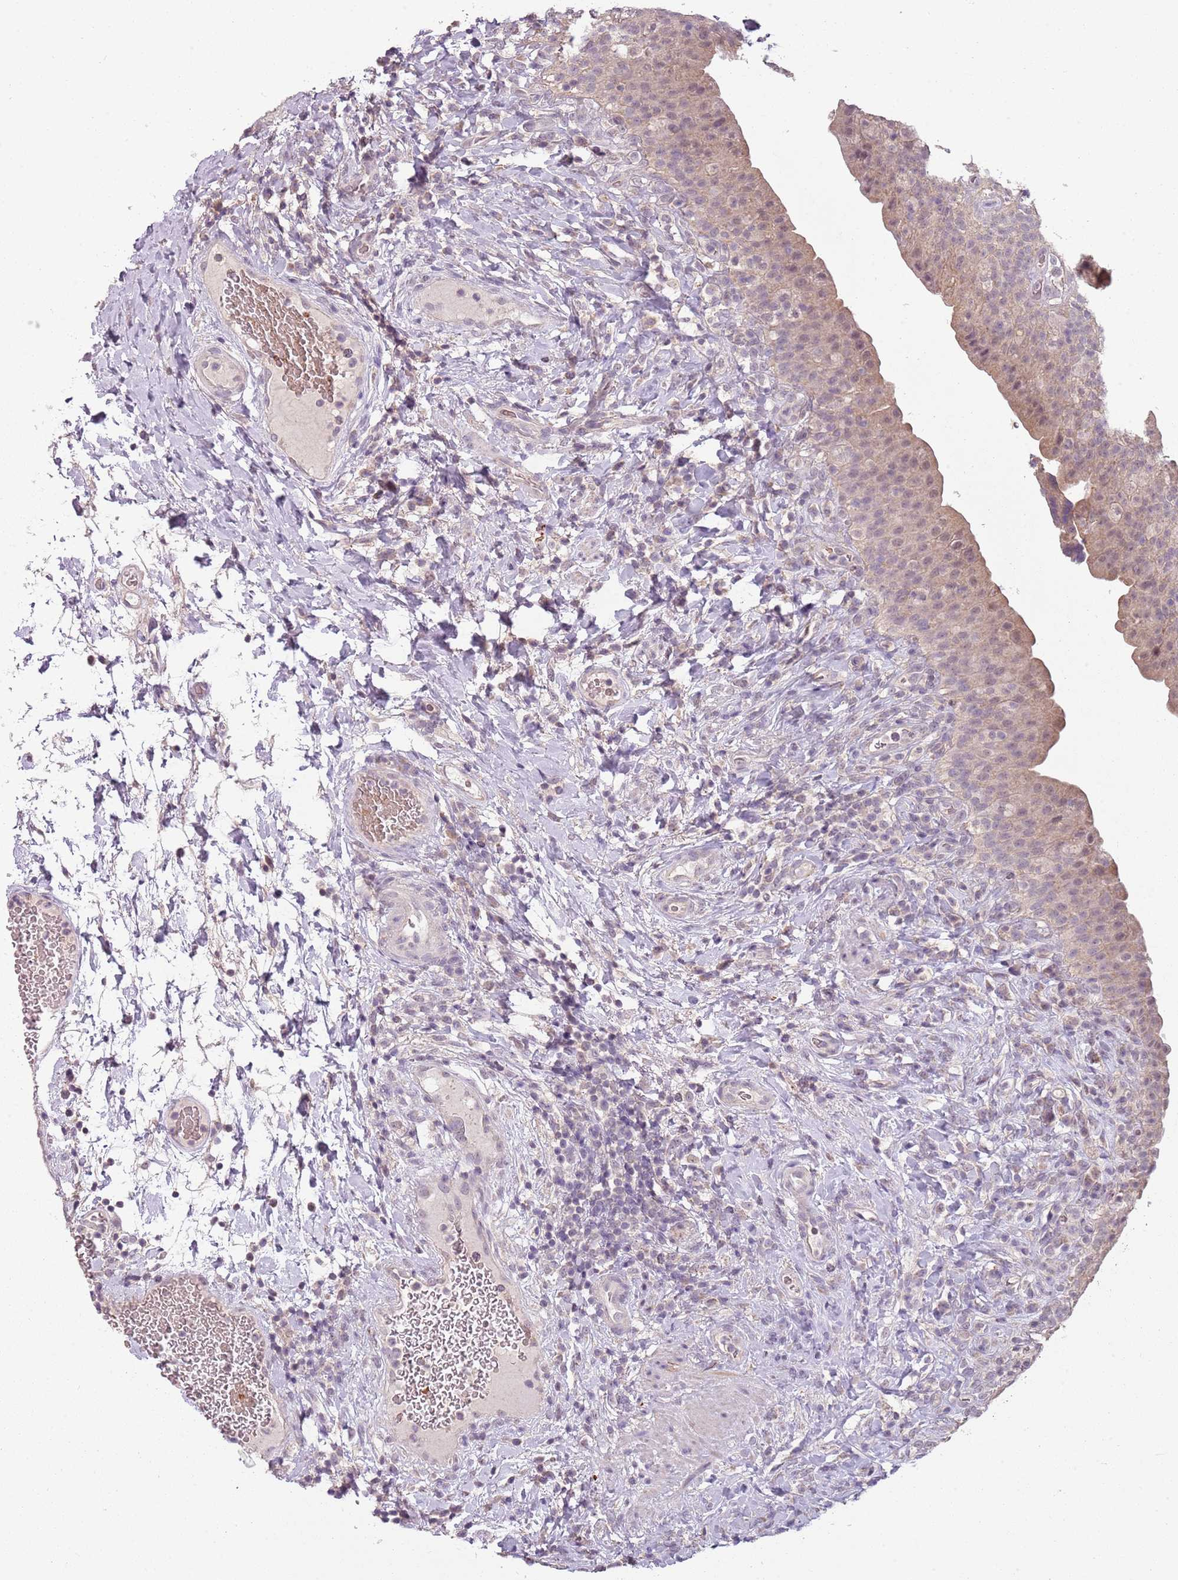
{"staining": {"intensity": "weak", "quantity": "25%-75%", "location": "cytoplasmic/membranous,nuclear"}, "tissue": "urinary bladder", "cell_type": "Urothelial cells", "image_type": "normal", "snomed": [{"axis": "morphology", "description": "Normal tissue, NOS"}, {"axis": "morphology", "description": "Inflammation, NOS"}, {"axis": "topography", "description": "Urinary bladder"}], "caption": "The image exhibits immunohistochemical staining of normal urinary bladder. There is weak cytoplasmic/membranous,nuclear positivity is seen in approximately 25%-75% of urothelial cells.", "gene": "TEKT4", "patient": {"sex": "male", "age": 64}}